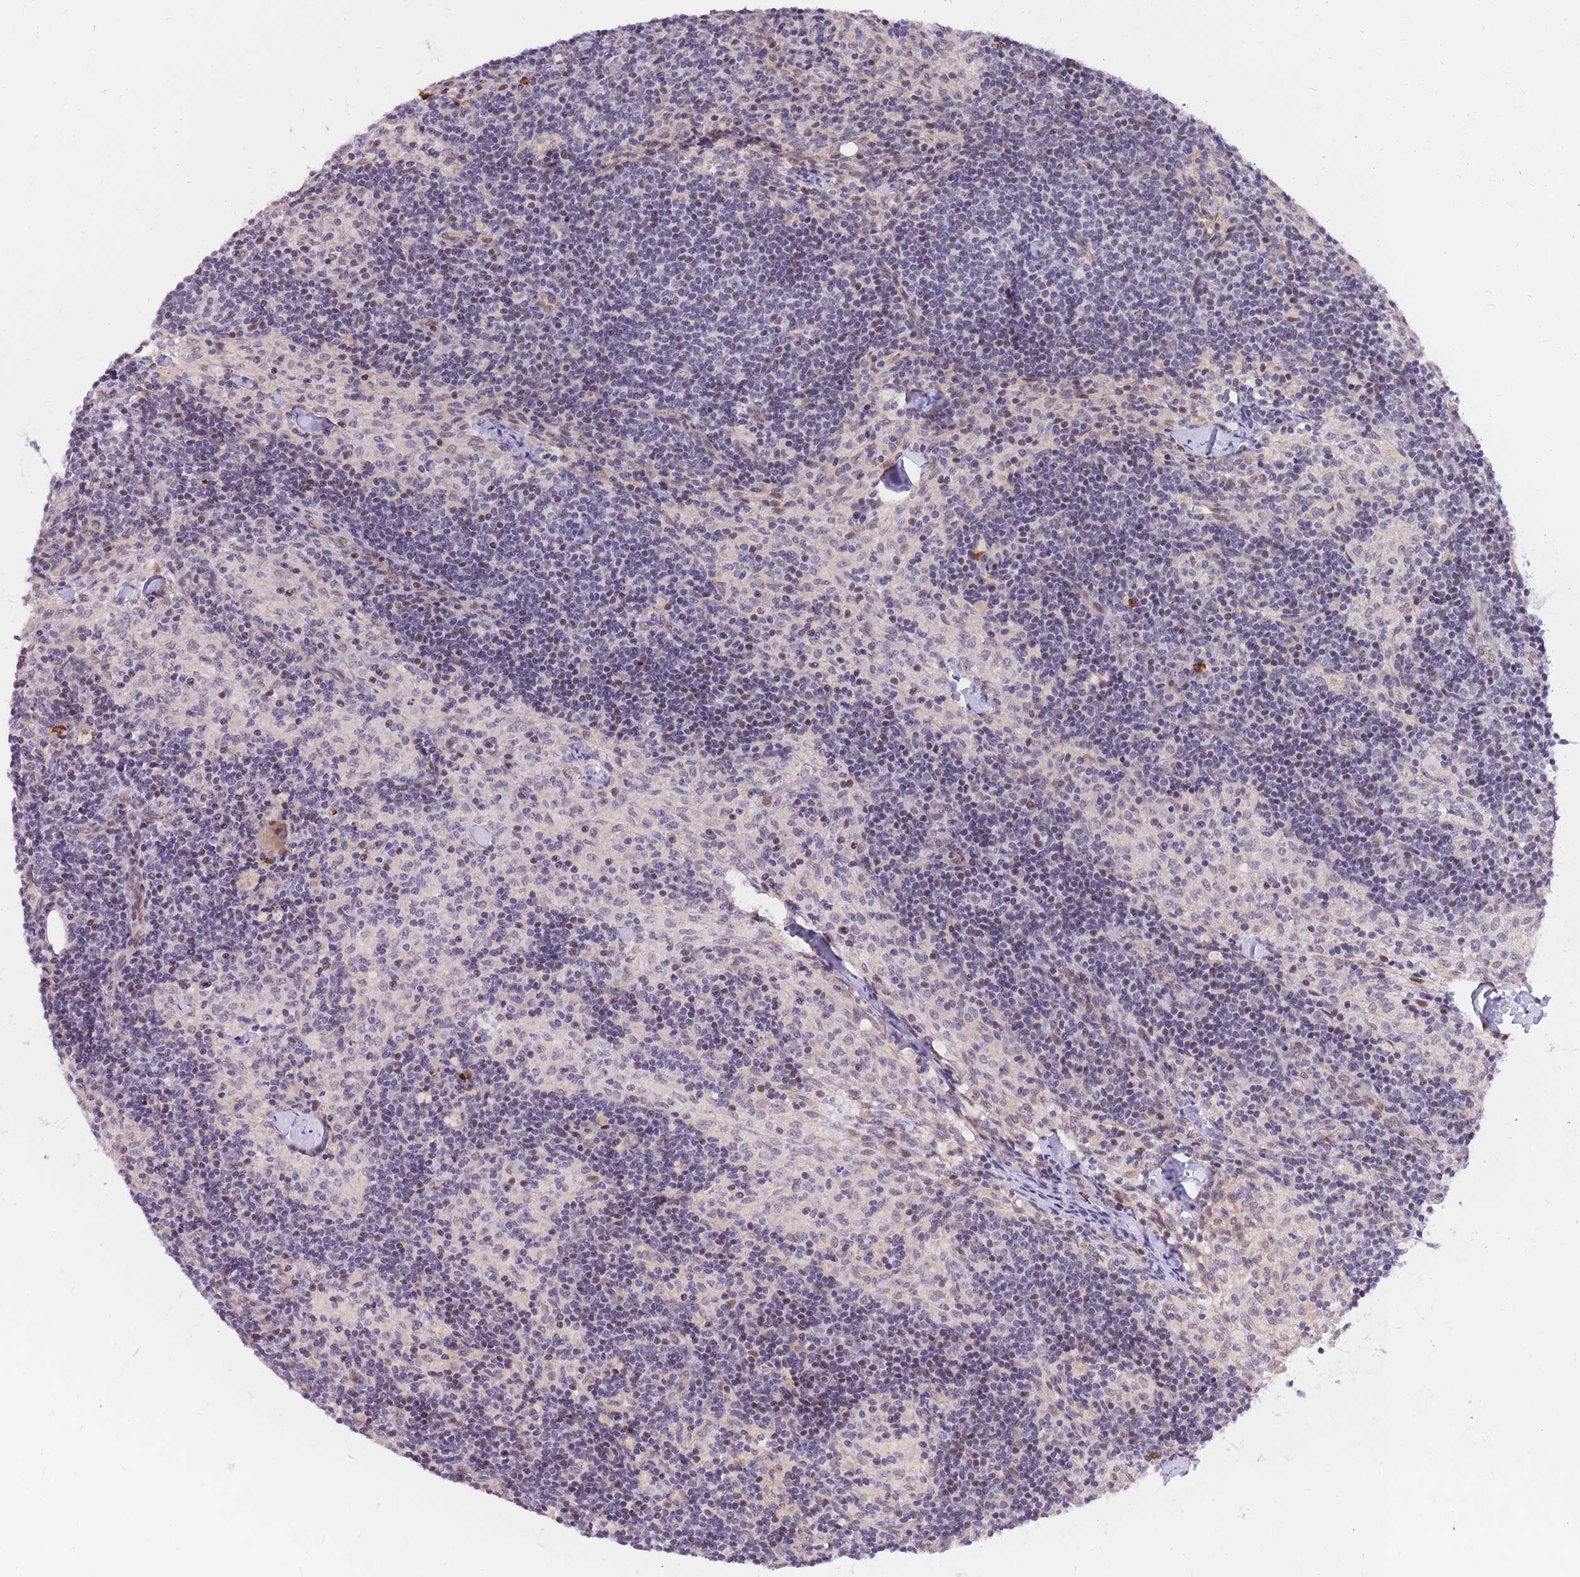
{"staining": {"intensity": "weak", "quantity": "25%-75%", "location": "nuclear"}, "tissue": "lymph node", "cell_type": "Non-germinal center cells", "image_type": "normal", "snomed": [{"axis": "morphology", "description": "Normal tissue, NOS"}, {"axis": "topography", "description": "Lymph node"}], "caption": "Protein positivity by immunohistochemistry reveals weak nuclear positivity in about 25%-75% of non-germinal center cells in unremarkable lymph node.", "gene": "ERICH6B", "patient": {"sex": "female", "age": 42}}